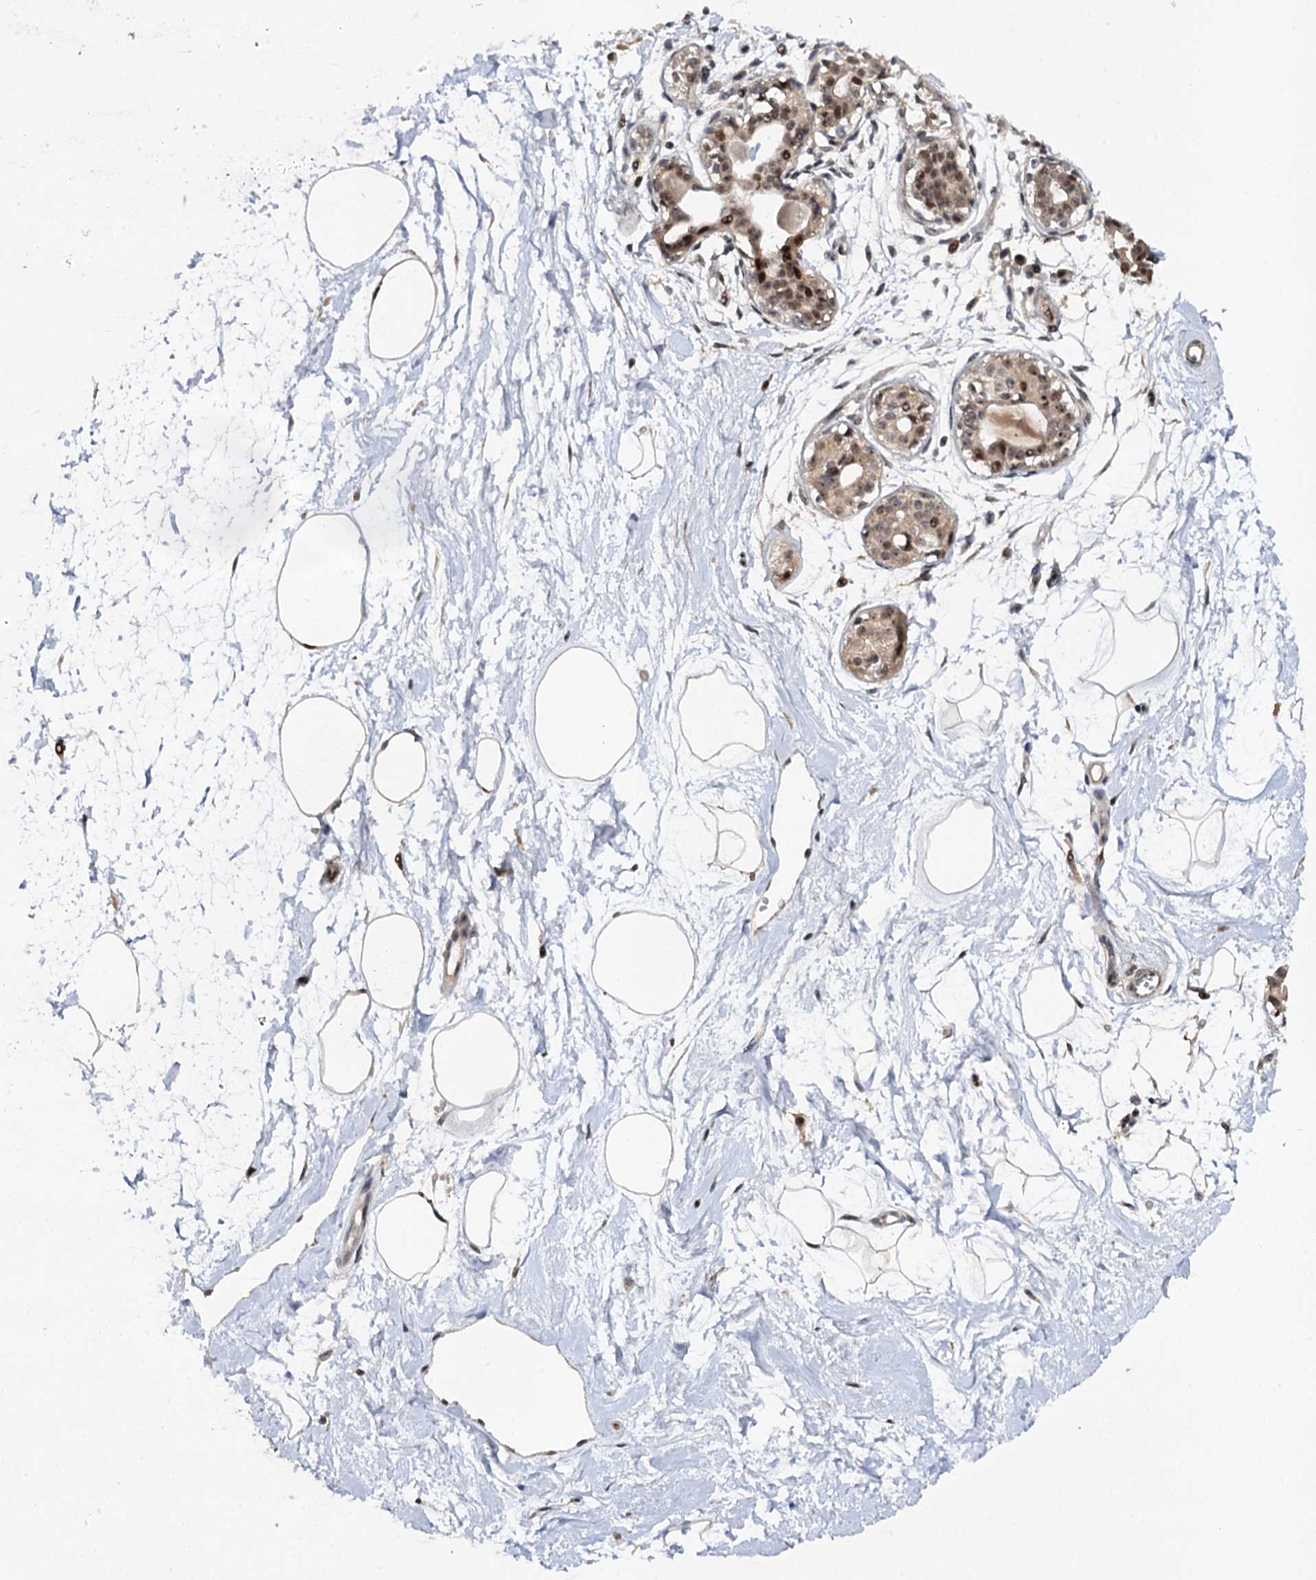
{"staining": {"intensity": "strong", "quantity": ">75%", "location": "nuclear"}, "tissue": "breast", "cell_type": "Adipocytes", "image_type": "normal", "snomed": [{"axis": "morphology", "description": "Normal tissue, NOS"}, {"axis": "topography", "description": "Breast"}], "caption": "Immunohistochemistry (IHC) of unremarkable breast displays high levels of strong nuclear positivity in about >75% of adipocytes. The staining was performed using DAB, with brown indicating positive protein expression. Nuclei are stained blue with hematoxylin.", "gene": "BUD13", "patient": {"sex": "female", "age": 45}}